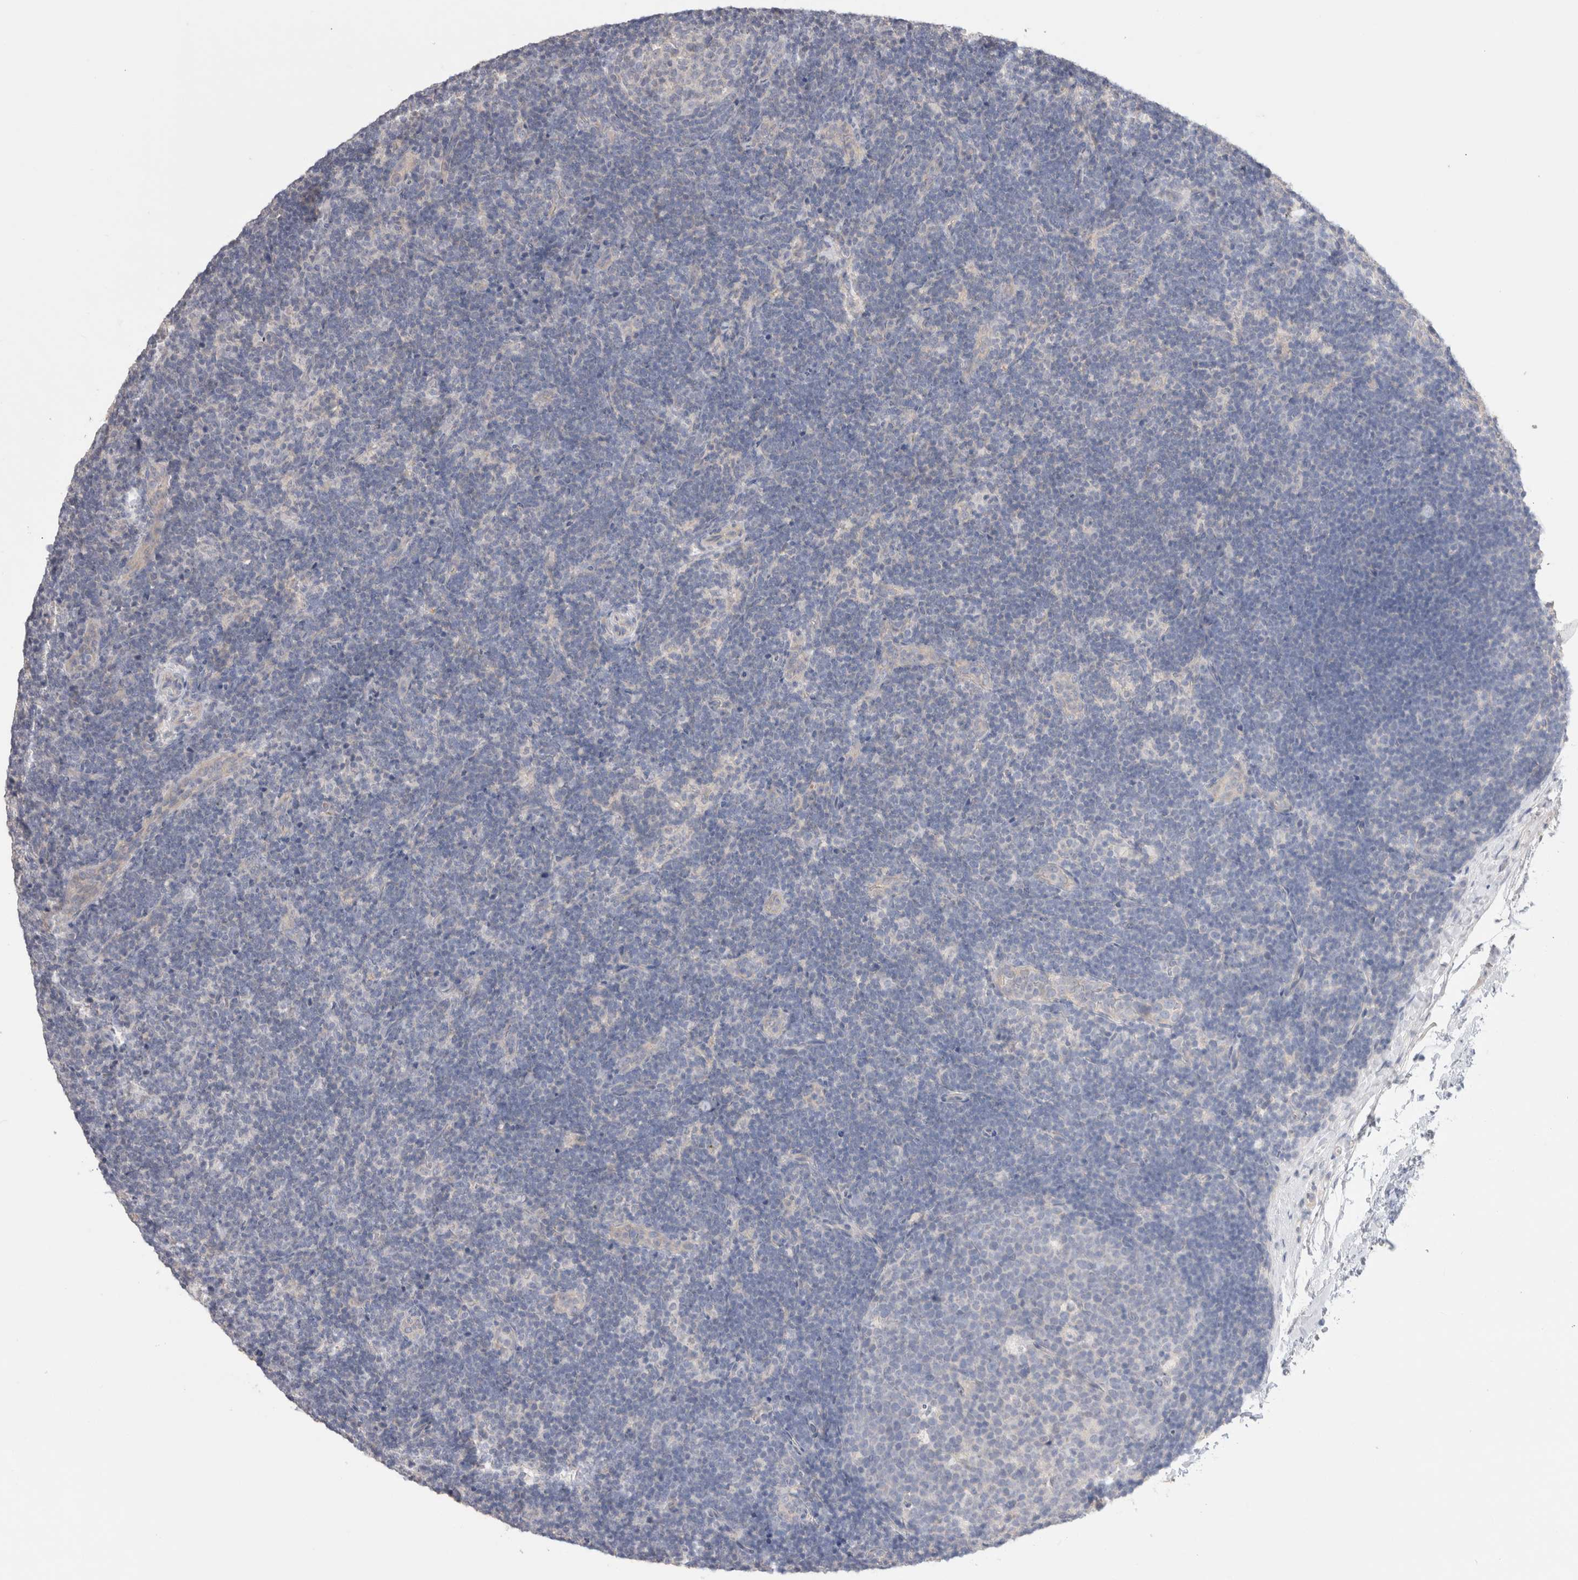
{"staining": {"intensity": "negative", "quantity": "none", "location": "none"}, "tissue": "lymph node", "cell_type": "Germinal center cells", "image_type": "normal", "snomed": [{"axis": "morphology", "description": "Normal tissue, NOS"}, {"axis": "topography", "description": "Lymph node"}], "caption": "This micrograph is of unremarkable lymph node stained with IHC to label a protein in brown with the nuclei are counter-stained blue. There is no staining in germinal center cells.", "gene": "DMD", "patient": {"sex": "female", "age": 22}}